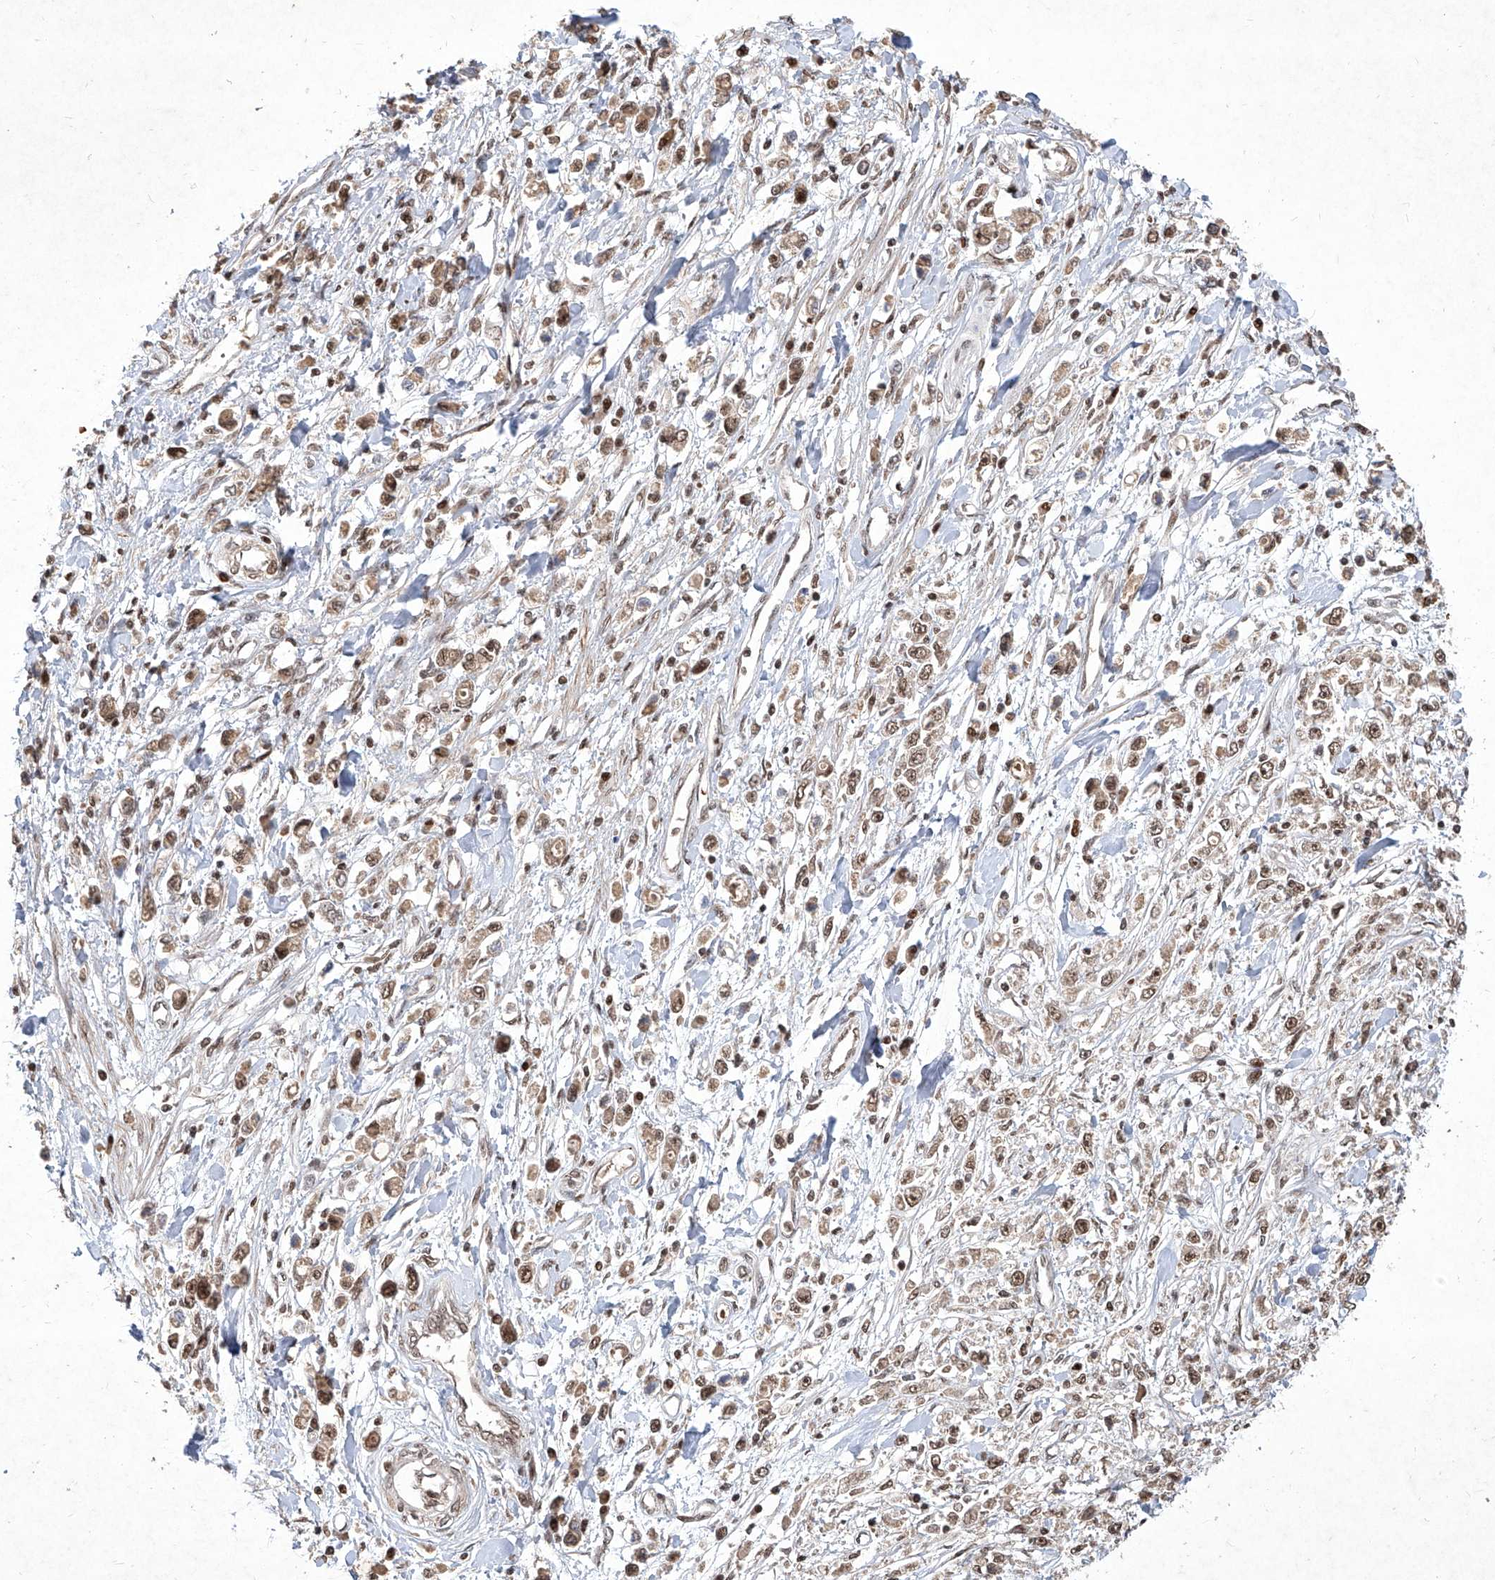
{"staining": {"intensity": "moderate", "quantity": ">75%", "location": "nuclear"}, "tissue": "stomach cancer", "cell_type": "Tumor cells", "image_type": "cancer", "snomed": [{"axis": "morphology", "description": "Adenocarcinoma, NOS"}, {"axis": "topography", "description": "Stomach"}], "caption": "This is an image of IHC staining of stomach cancer, which shows moderate expression in the nuclear of tumor cells.", "gene": "IRF2", "patient": {"sex": "female", "age": 59}}